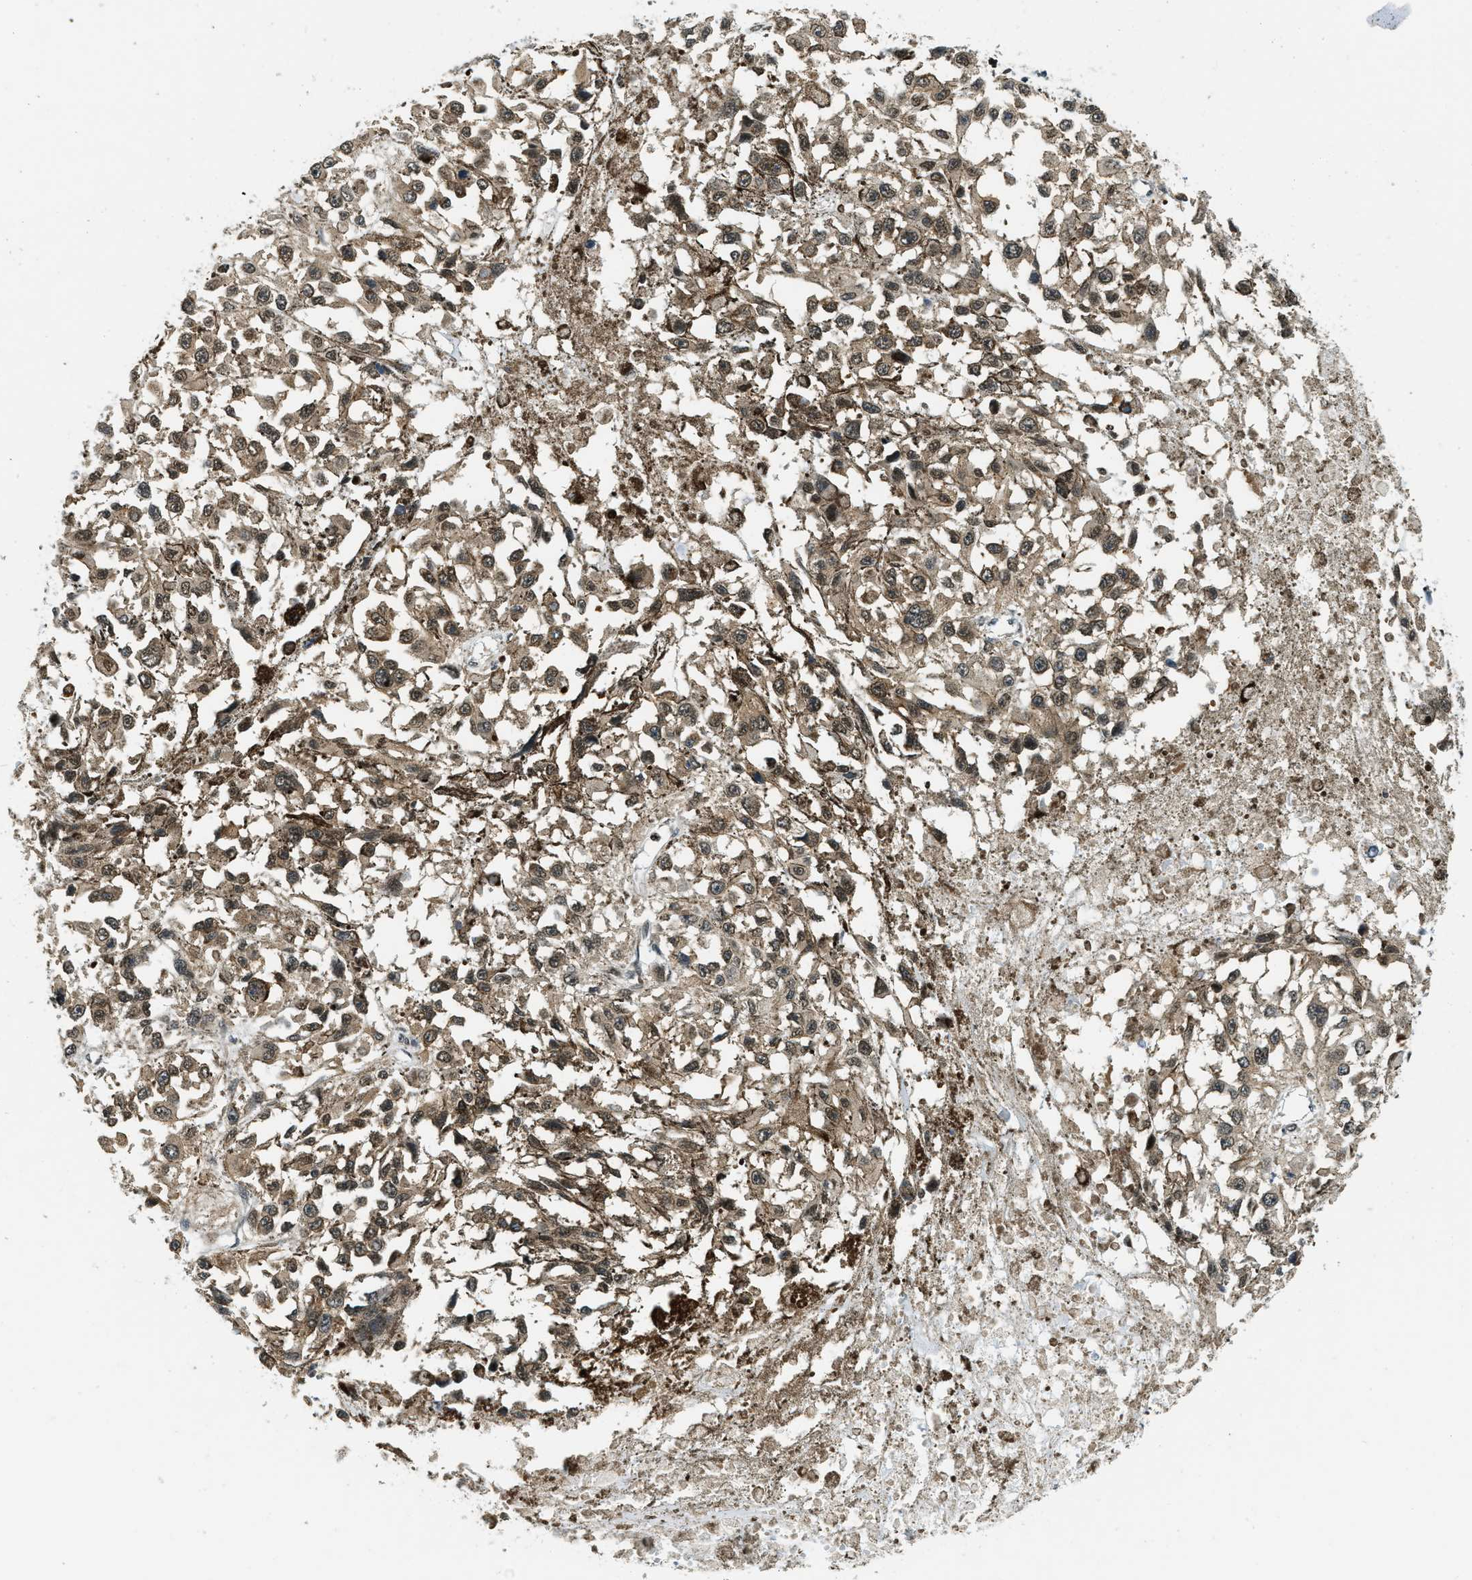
{"staining": {"intensity": "moderate", "quantity": ">75%", "location": "cytoplasmic/membranous,nuclear"}, "tissue": "melanoma", "cell_type": "Tumor cells", "image_type": "cancer", "snomed": [{"axis": "morphology", "description": "Malignant melanoma, Metastatic site"}, {"axis": "topography", "description": "Lymph node"}], "caption": "Immunohistochemical staining of human melanoma demonstrates medium levels of moderate cytoplasmic/membranous and nuclear positivity in about >75% of tumor cells.", "gene": "RAB11FIP1", "patient": {"sex": "male", "age": 59}}